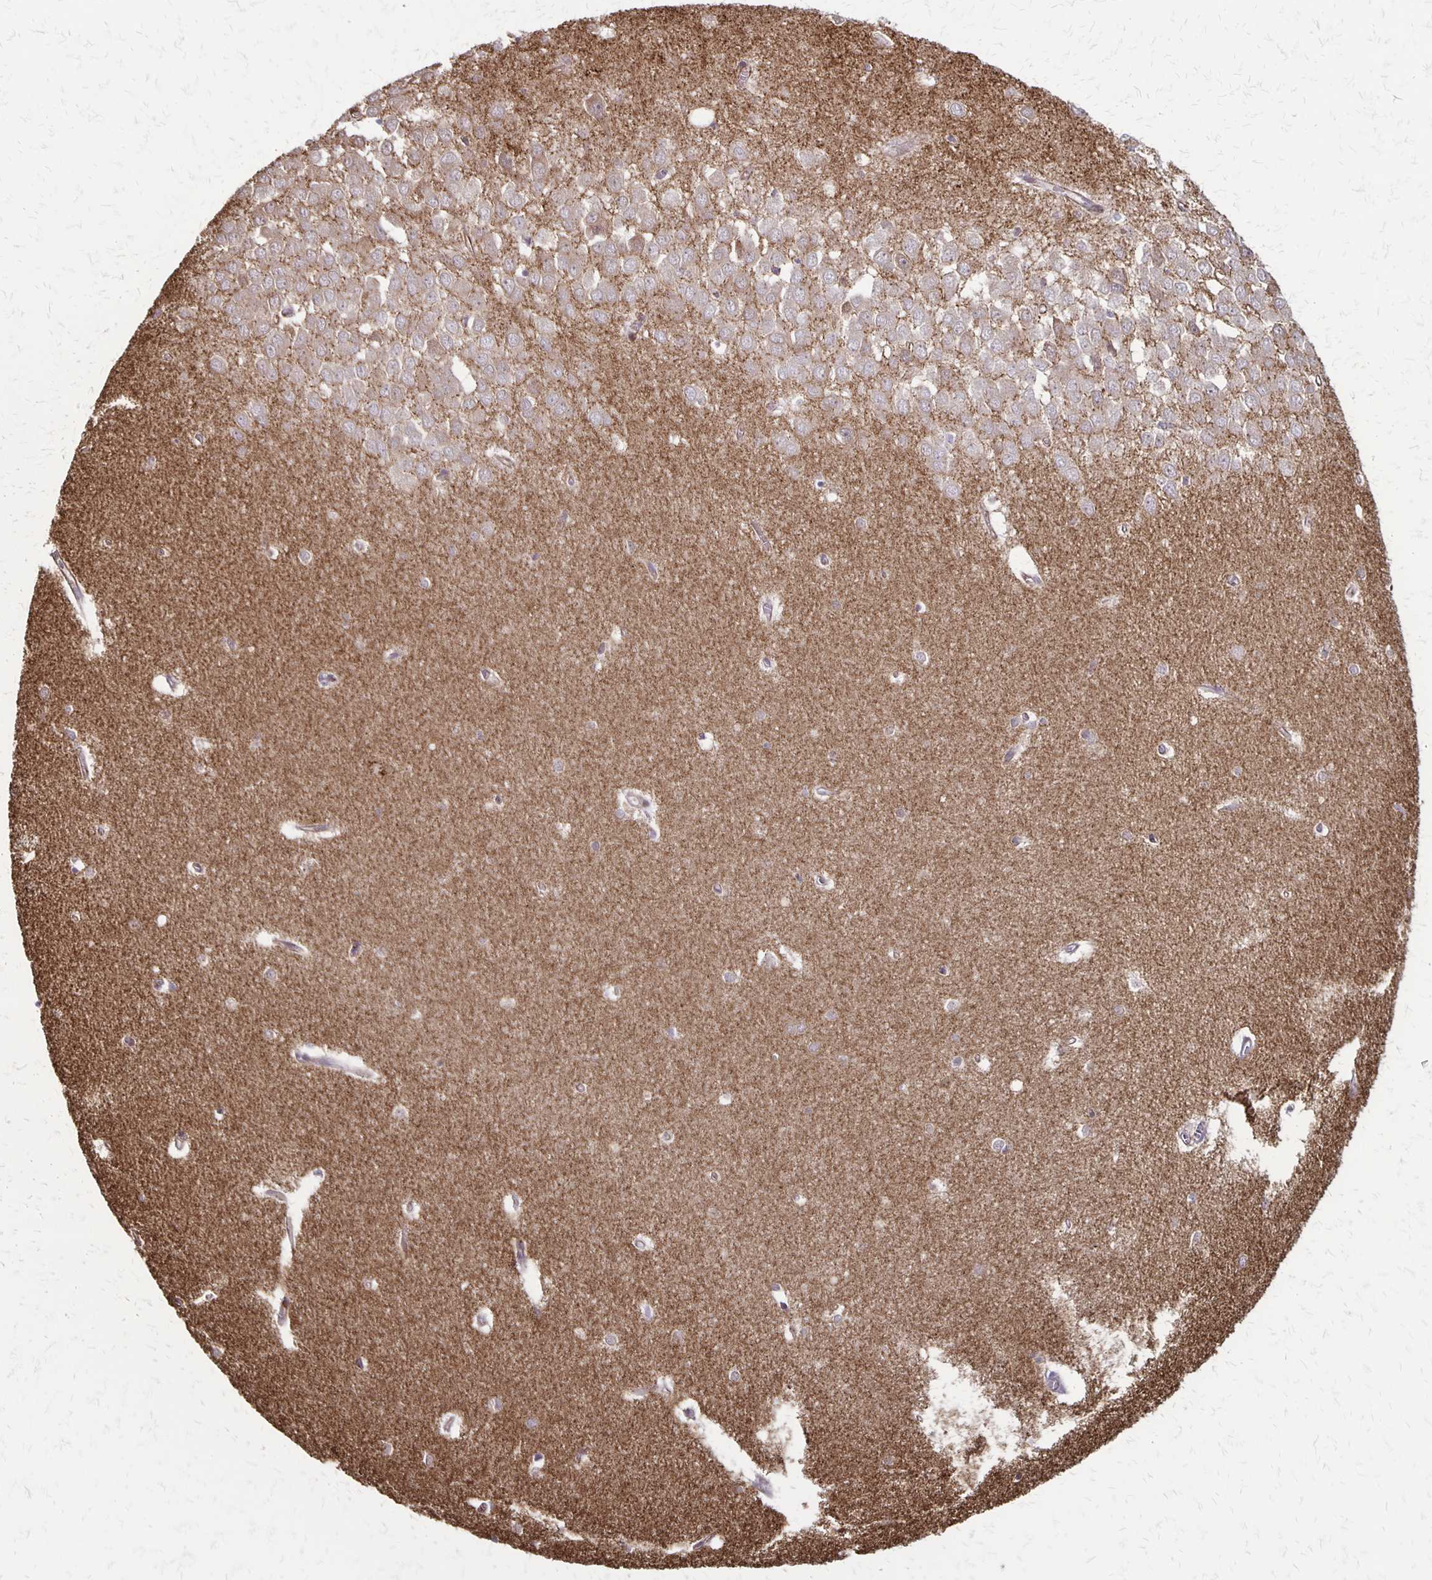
{"staining": {"intensity": "weak", "quantity": "<25%", "location": "cytoplasmic/membranous"}, "tissue": "hippocampus", "cell_type": "Glial cells", "image_type": "normal", "snomed": [{"axis": "morphology", "description": "Normal tissue, NOS"}, {"axis": "topography", "description": "Hippocampus"}], "caption": "Immunohistochemistry micrograph of benign human hippocampus stained for a protein (brown), which shows no staining in glial cells.", "gene": "SEPTIN5", "patient": {"sex": "female", "age": 64}}